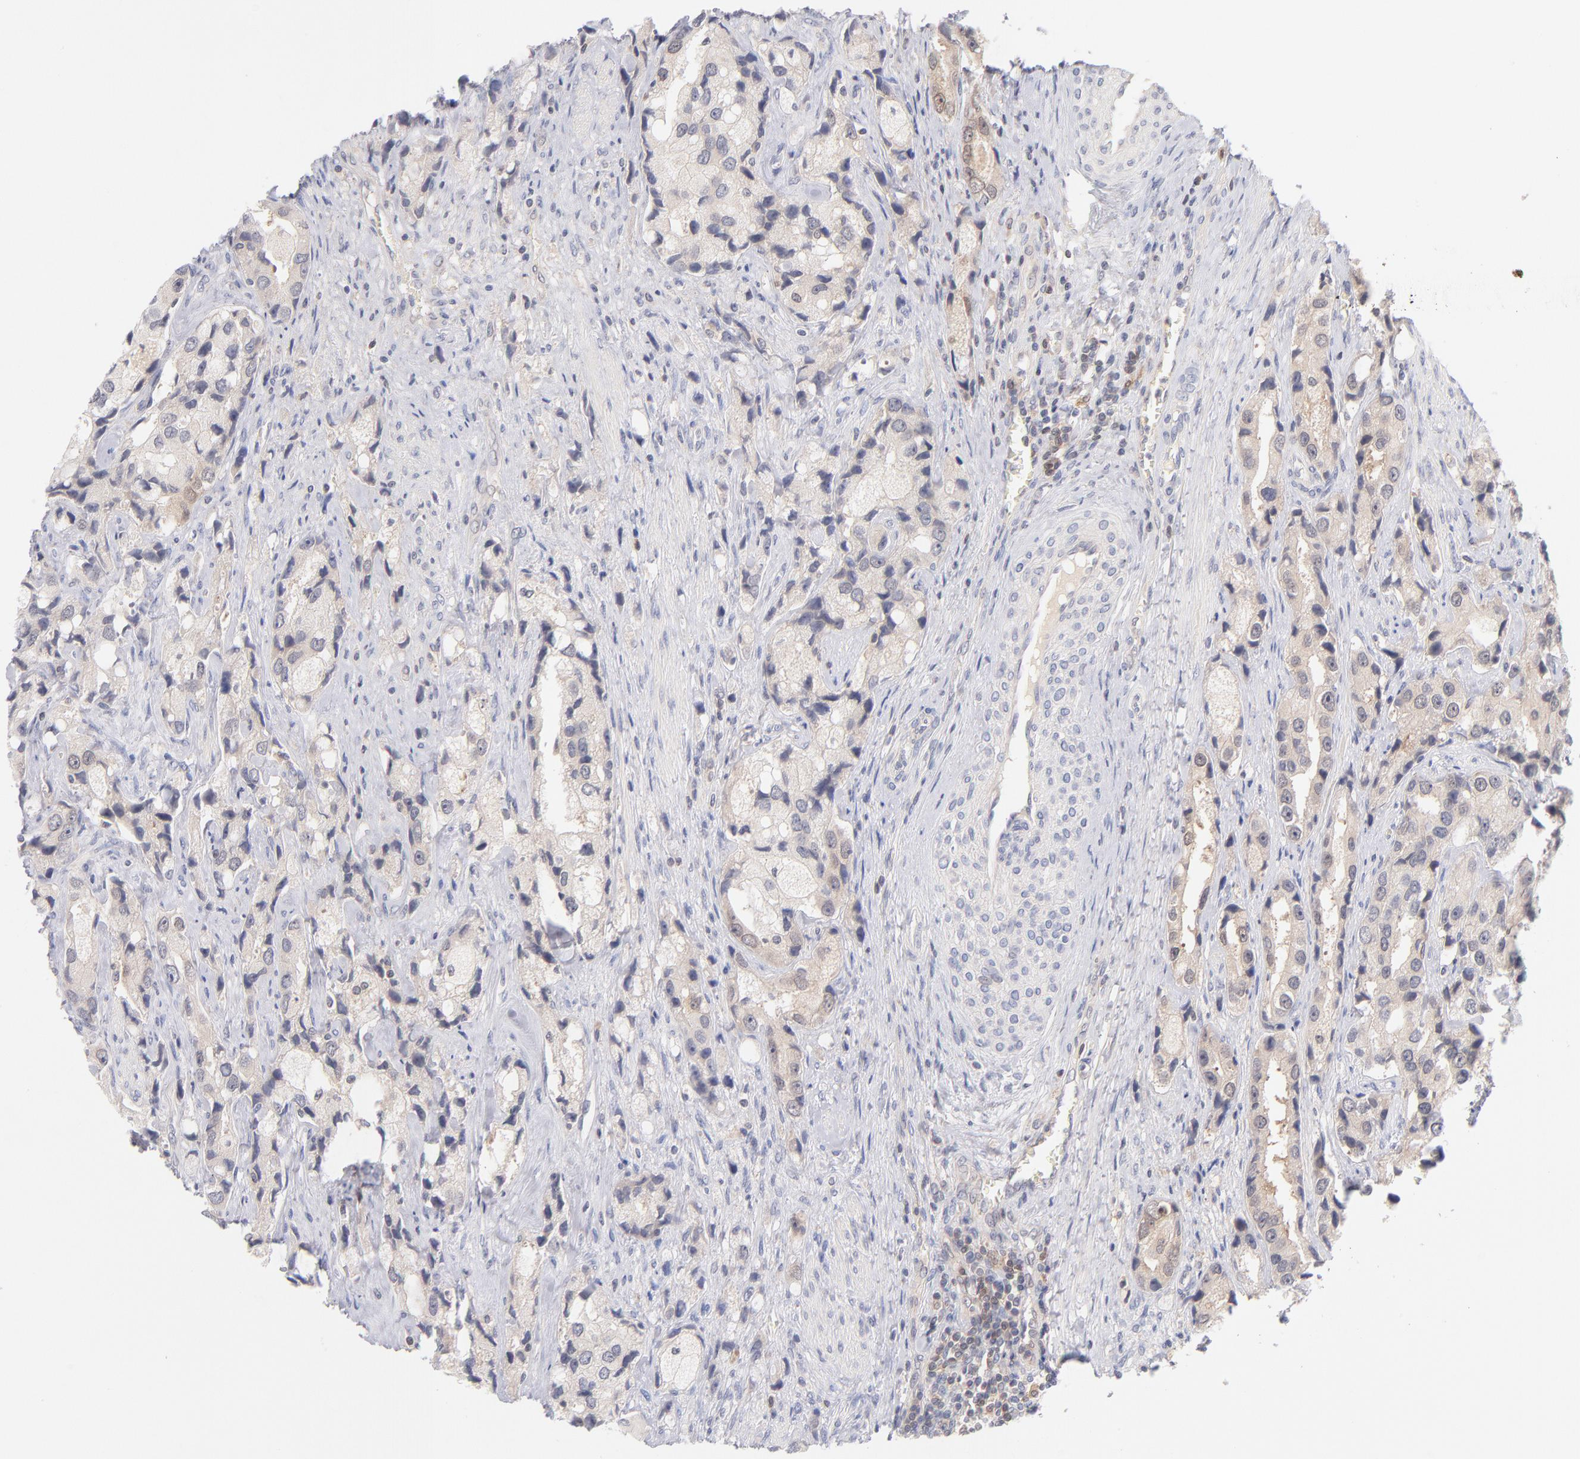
{"staining": {"intensity": "weak", "quantity": ">75%", "location": "cytoplasmic/membranous"}, "tissue": "prostate cancer", "cell_type": "Tumor cells", "image_type": "cancer", "snomed": [{"axis": "morphology", "description": "Adenocarcinoma, High grade"}, {"axis": "topography", "description": "Prostate"}], "caption": "An immunohistochemistry micrograph of tumor tissue is shown. Protein staining in brown shows weak cytoplasmic/membranous positivity in prostate cancer (high-grade adenocarcinoma) within tumor cells.", "gene": "CASP6", "patient": {"sex": "male", "age": 63}}